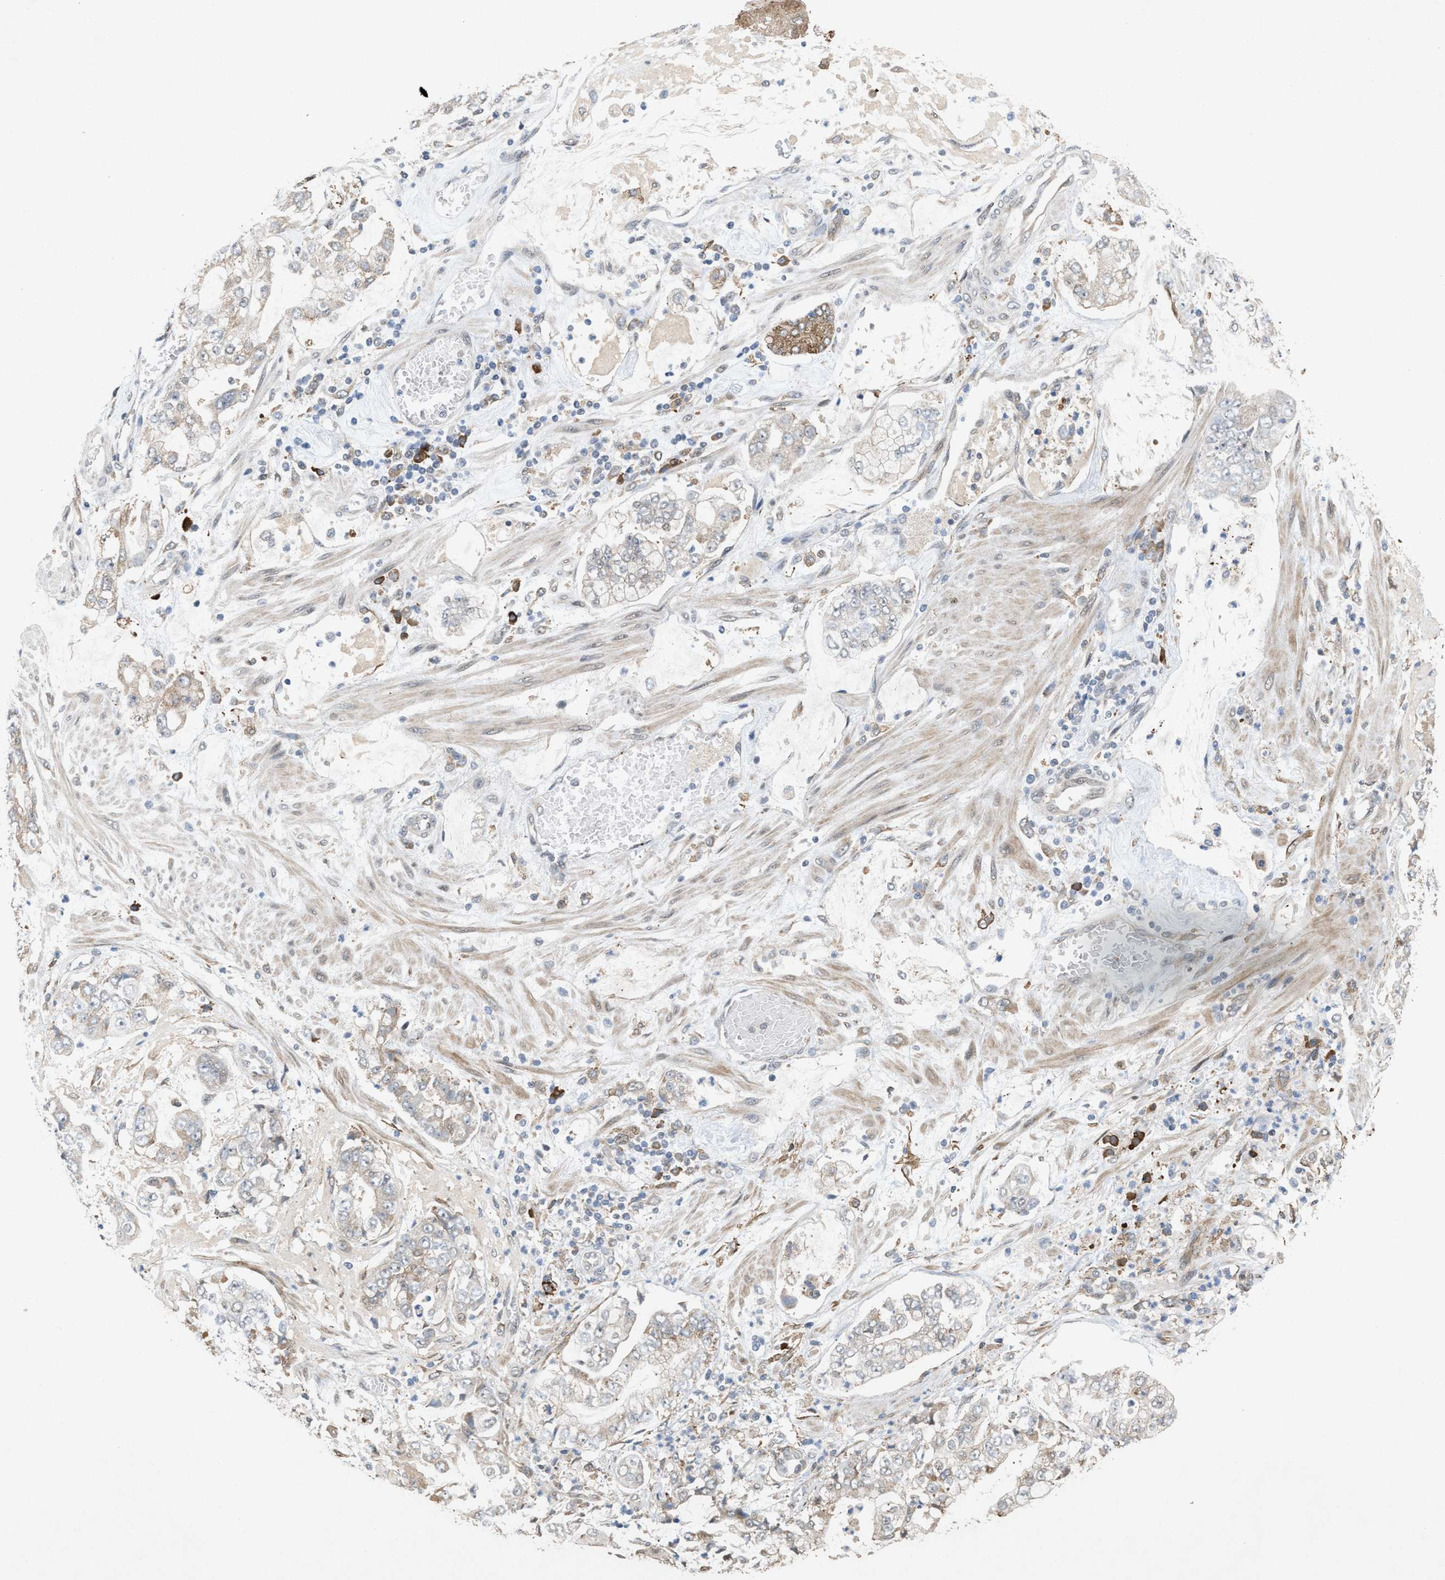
{"staining": {"intensity": "weak", "quantity": "<25%", "location": "cytoplasmic/membranous"}, "tissue": "stomach cancer", "cell_type": "Tumor cells", "image_type": "cancer", "snomed": [{"axis": "morphology", "description": "Adenocarcinoma, NOS"}, {"axis": "topography", "description": "Stomach"}], "caption": "DAB immunohistochemical staining of human stomach cancer reveals no significant staining in tumor cells.", "gene": "MFSD6", "patient": {"sex": "male", "age": 76}}